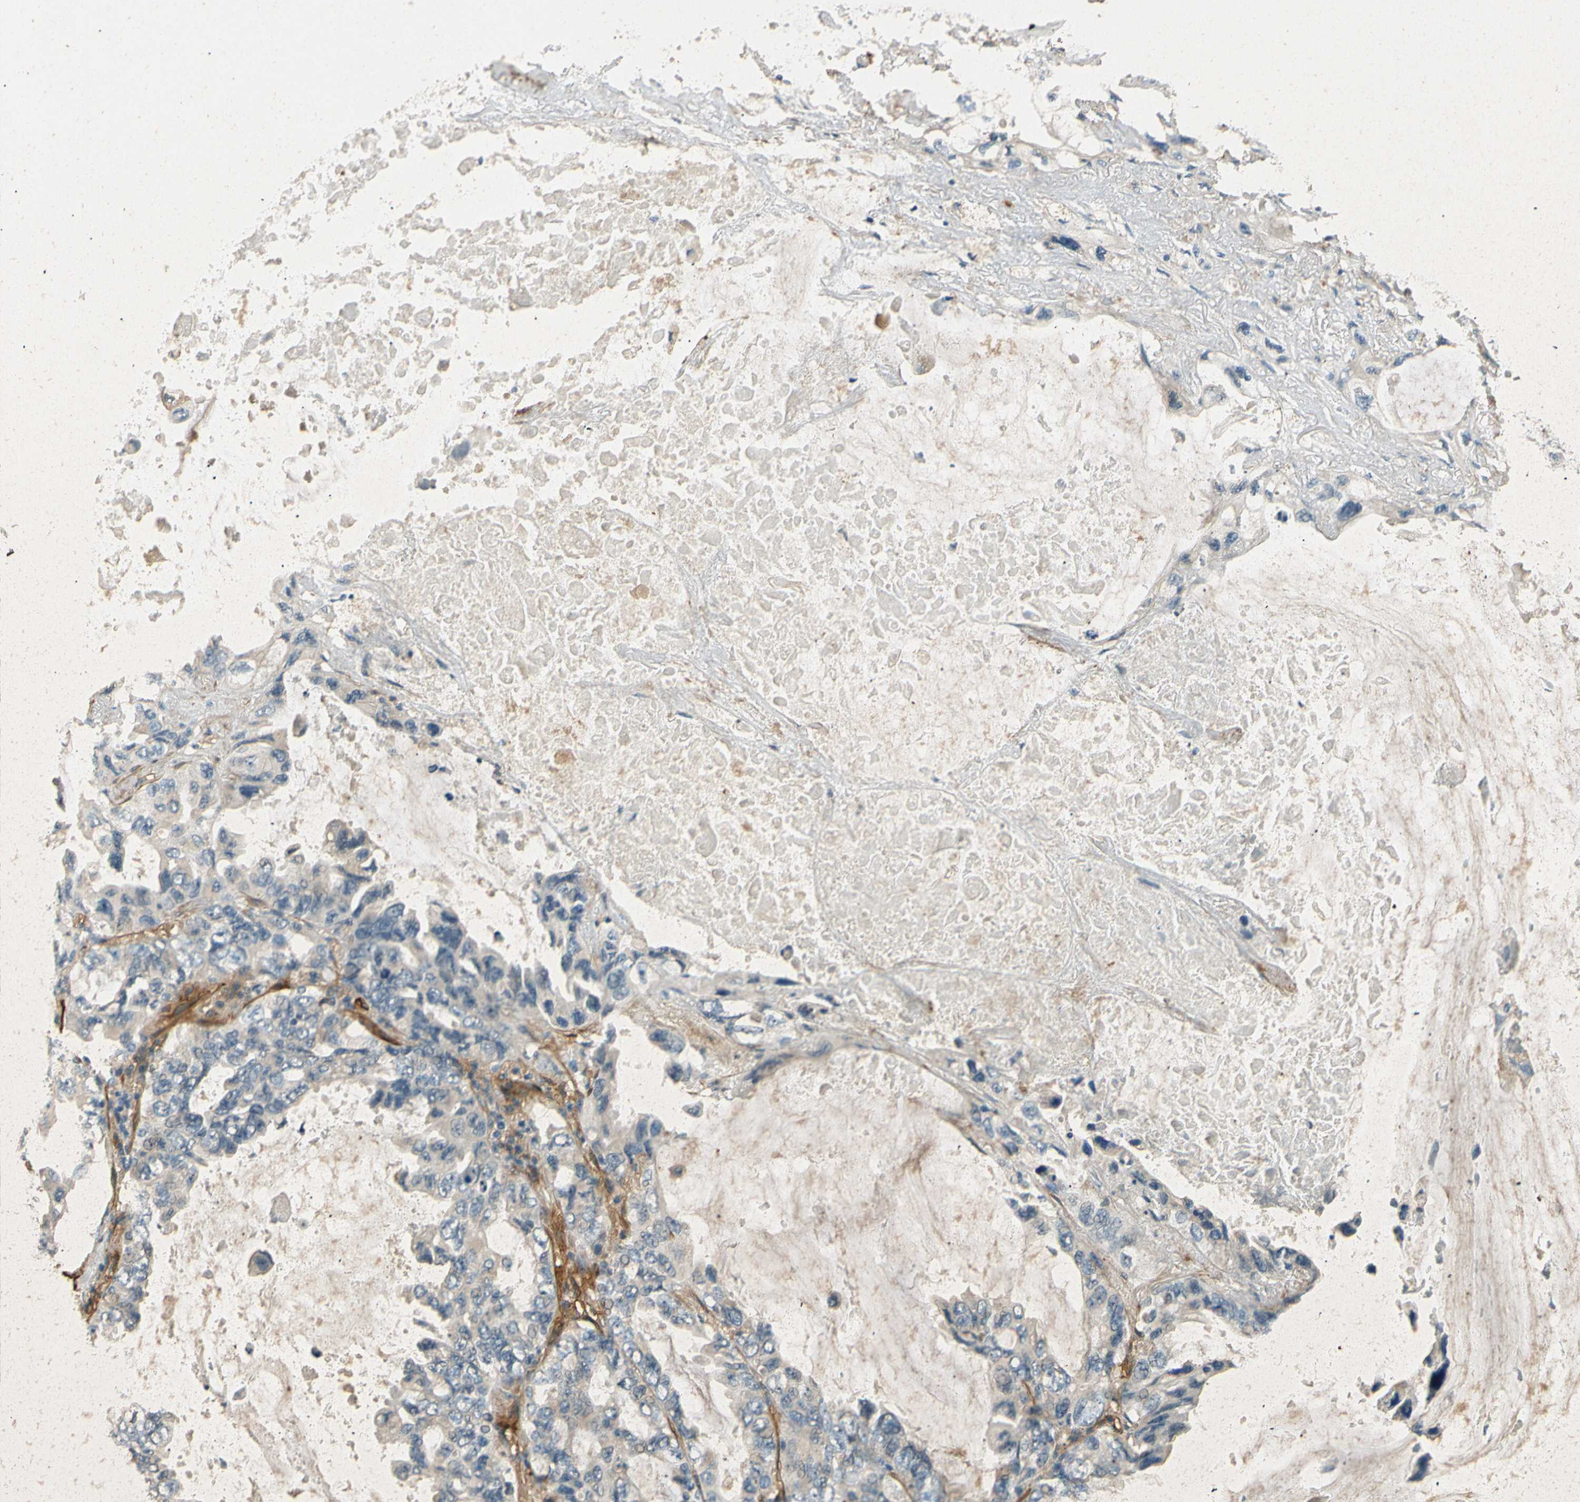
{"staining": {"intensity": "negative", "quantity": "none", "location": "none"}, "tissue": "lung cancer", "cell_type": "Tumor cells", "image_type": "cancer", "snomed": [{"axis": "morphology", "description": "Squamous cell carcinoma, NOS"}, {"axis": "topography", "description": "Lung"}], "caption": "Tumor cells show no significant positivity in squamous cell carcinoma (lung).", "gene": "ENTPD1", "patient": {"sex": "female", "age": 73}}